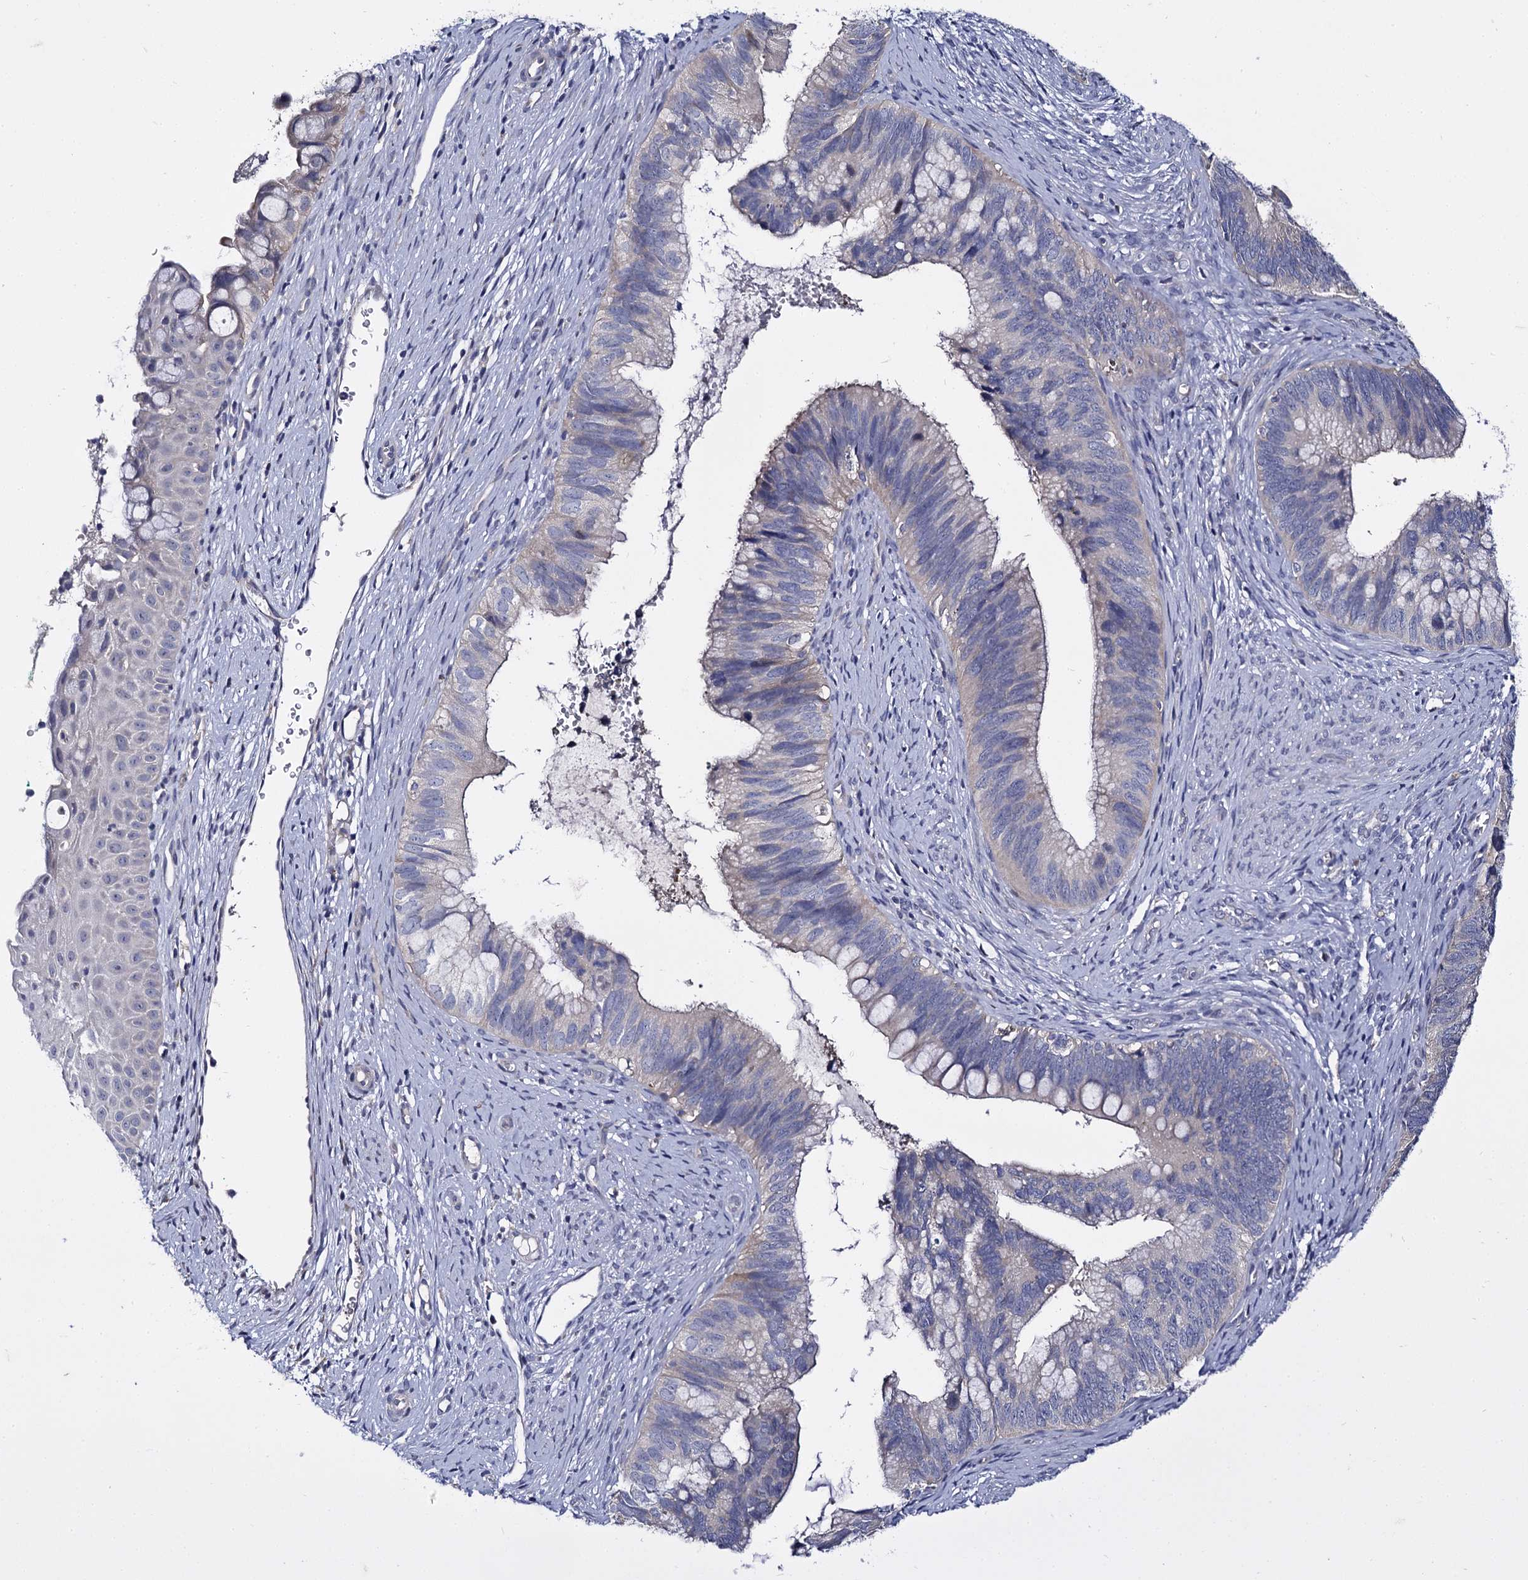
{"staining": {"intensity": "negative", "quantity": "none", "location": "none"}, "tissue": "cervical cancer", "cell_type": "Tumor cells", "image_type": "cancer", "snomed": [{"axis": "morphology", "description": "Adenocarcinoma, NOS"}, {"axis": "topography", "description": "Cervix"}], "caption": "IHC of cervical adenocarcinoma displays no staining in tumor cells.", "gene": "PANX2", "patient": {"sex": "female", "age": 42}}